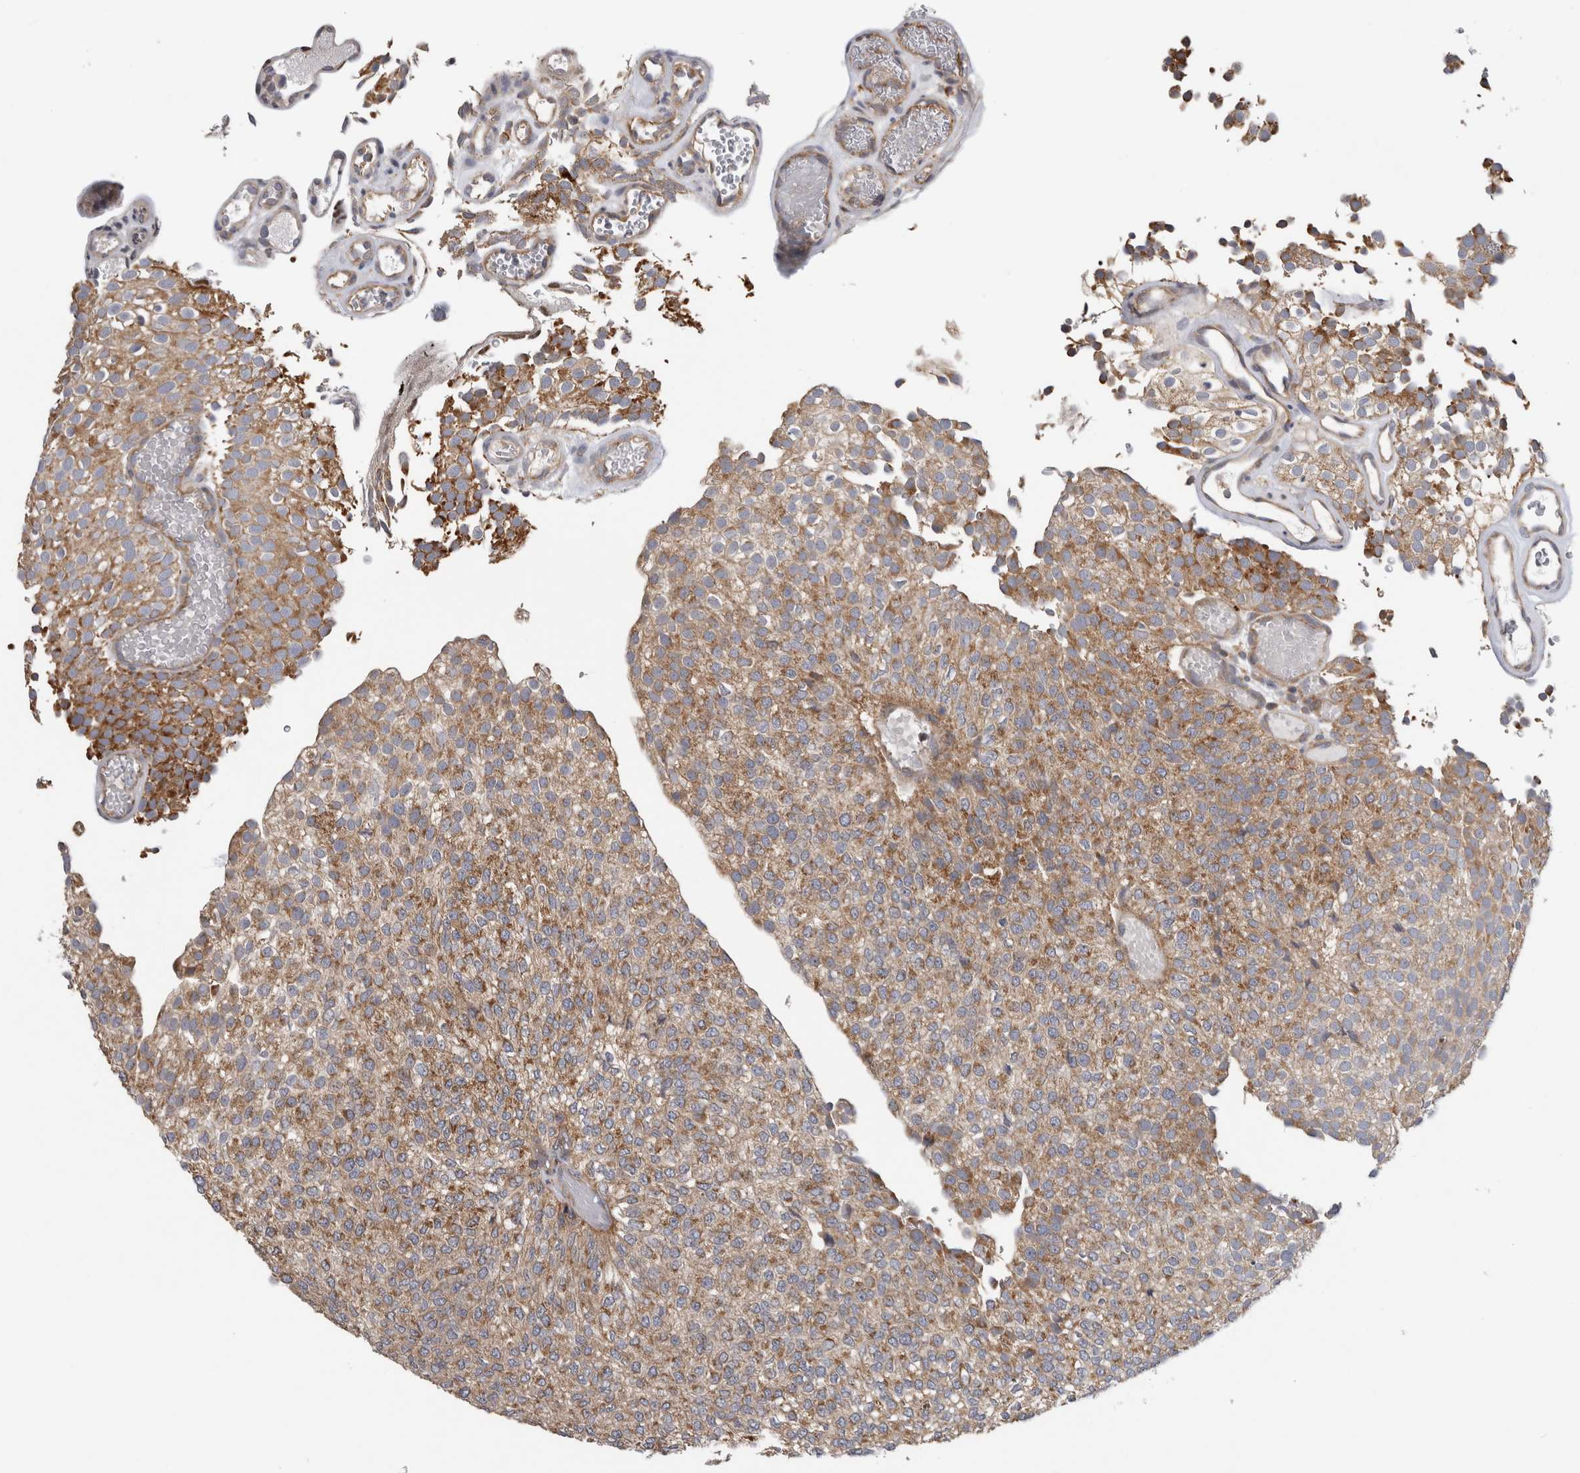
{"staining": {"intensity": "moderate", "quantity": ">75%", "location": "cytoplasmic/membranous"}, "tissue": "urothelial cancer", "cell_type": "Tumor cells", "image_type": "cancer", "snomed": [{"axis": "morphology", "description": "Urothelial carcinoma, Low grade"}, {"axis": "topography", "description": "Urinary bladder"}], "caption": "Urothelial cancer tissue reveals moderate cytoplasmic/membranous positivity in about >75% of tumor cells, visualized by immunohistochemistry. (DAB (3,3'-diaminobenzidine) IHC, brown staining for protein, blue staining for nuclei).", "gene": "GRIK2", "patient": {"sex": "male", "age": 78}}